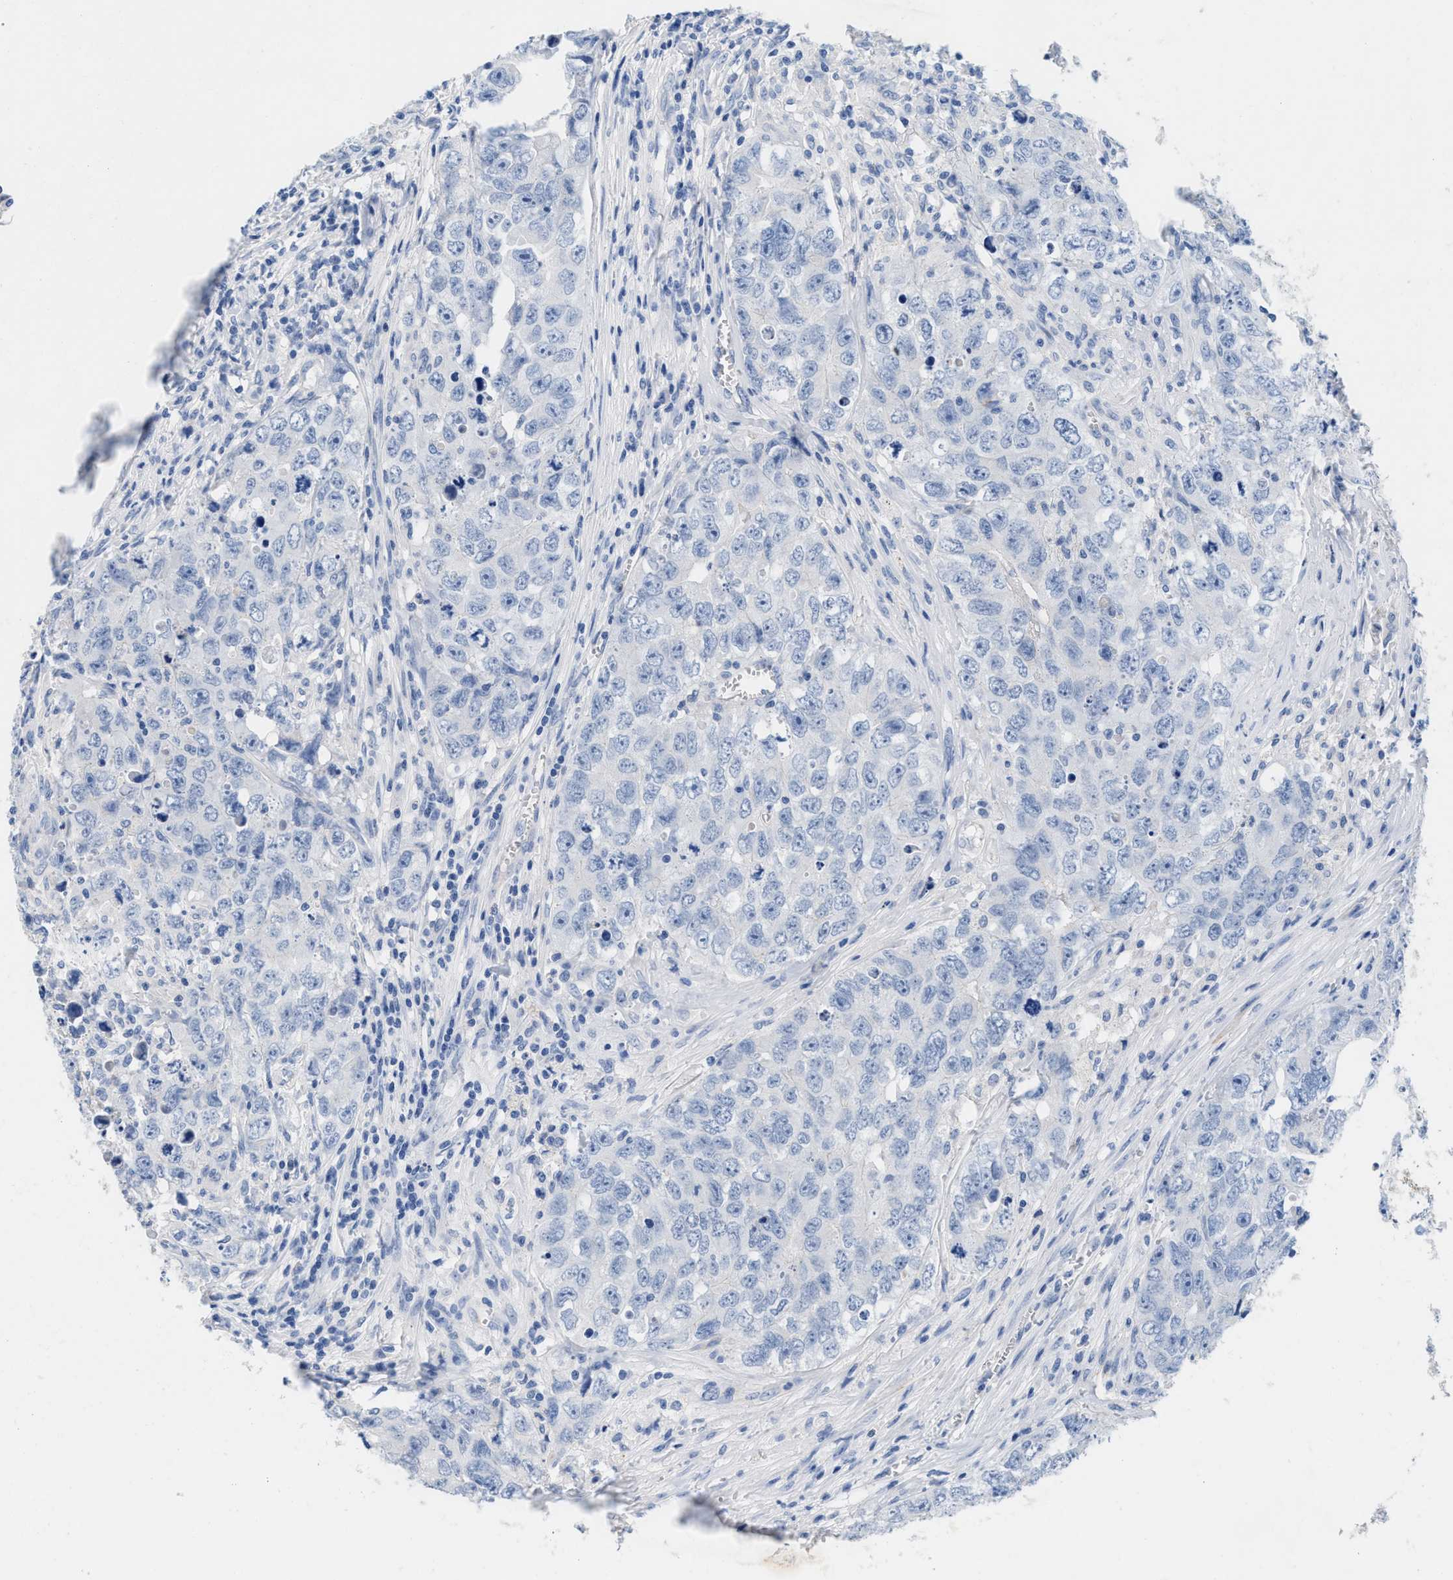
{"staining": {"intensity": "negative", "quantity": "none", "location": "none"}, "tissue": "testis cancer", "cell_type": "Tumor cells", "image_type": "cancer", "snomed": [{"axis": "morphology", "description": "Seminoma, NOS"}, {"axis": "morphology", "description": "Carcinoma, Embryonal, NOS"}, {"axis": "topography", "description": "Testis"}], "caption": "A photomicrograph of seminoma (testis) stained for a protein exhibits no brown staining in tumor cells.", "gene": "SLFN13", "patient": {"sex": "male", "age": 43}}